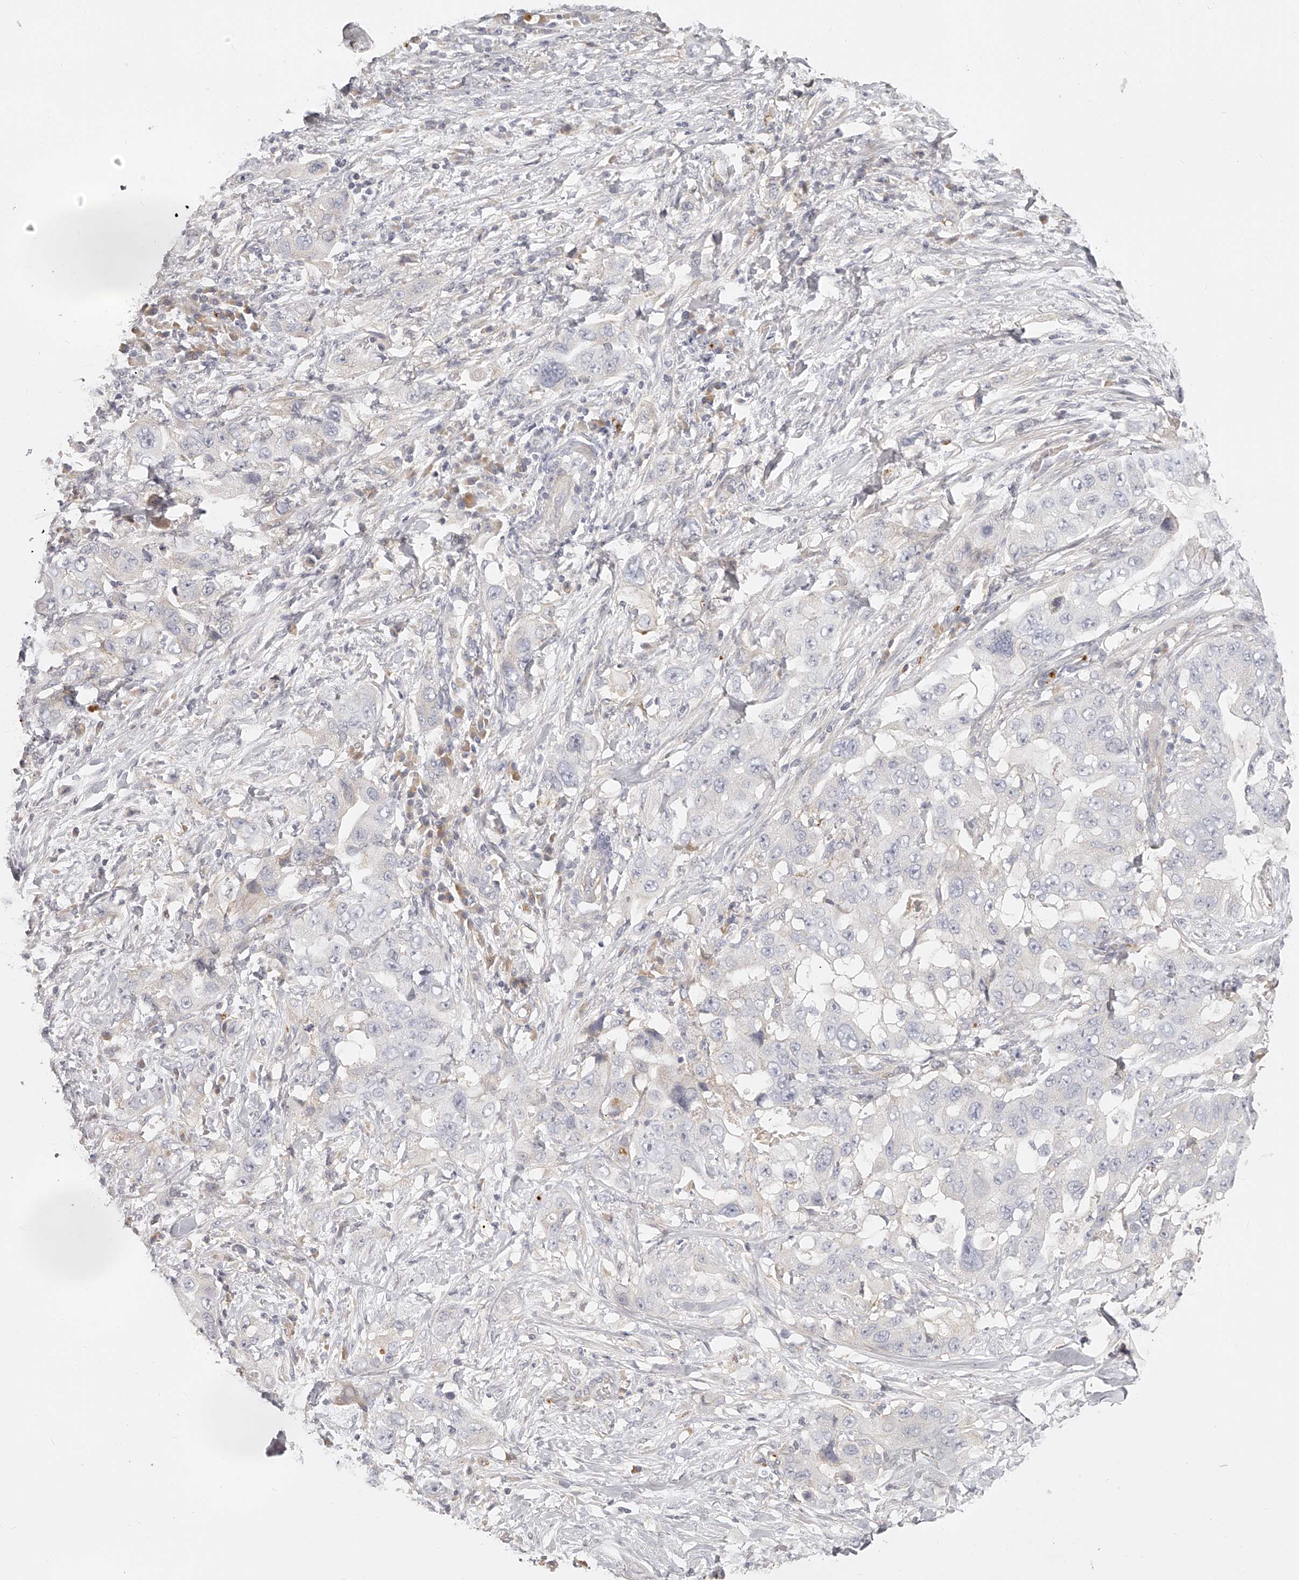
{"staining": {"intensity": "negative", "quantity": "none", "location": "none"}, "tissue": "lung cancer", "cell_type": "Tumor cells", "image_type": "cancer", "snomed": [{"axis": "morphology", "description": "Adenocarcinoma, NOS"}, {"axis": "topography", "description": "Lung"}], "caption": "DAB (3,3'-diaminobenzidine) immunohistochemical staining of lung cancer (adenocarcinoma) exhibits no significant positivity in tumor cells. (DAB (3,3'-diaminobenzidine) immunohistochemistry (IHC), high magnification).", "gene": "ITGB3", "patient": {"sex": "female", "age": 51}}